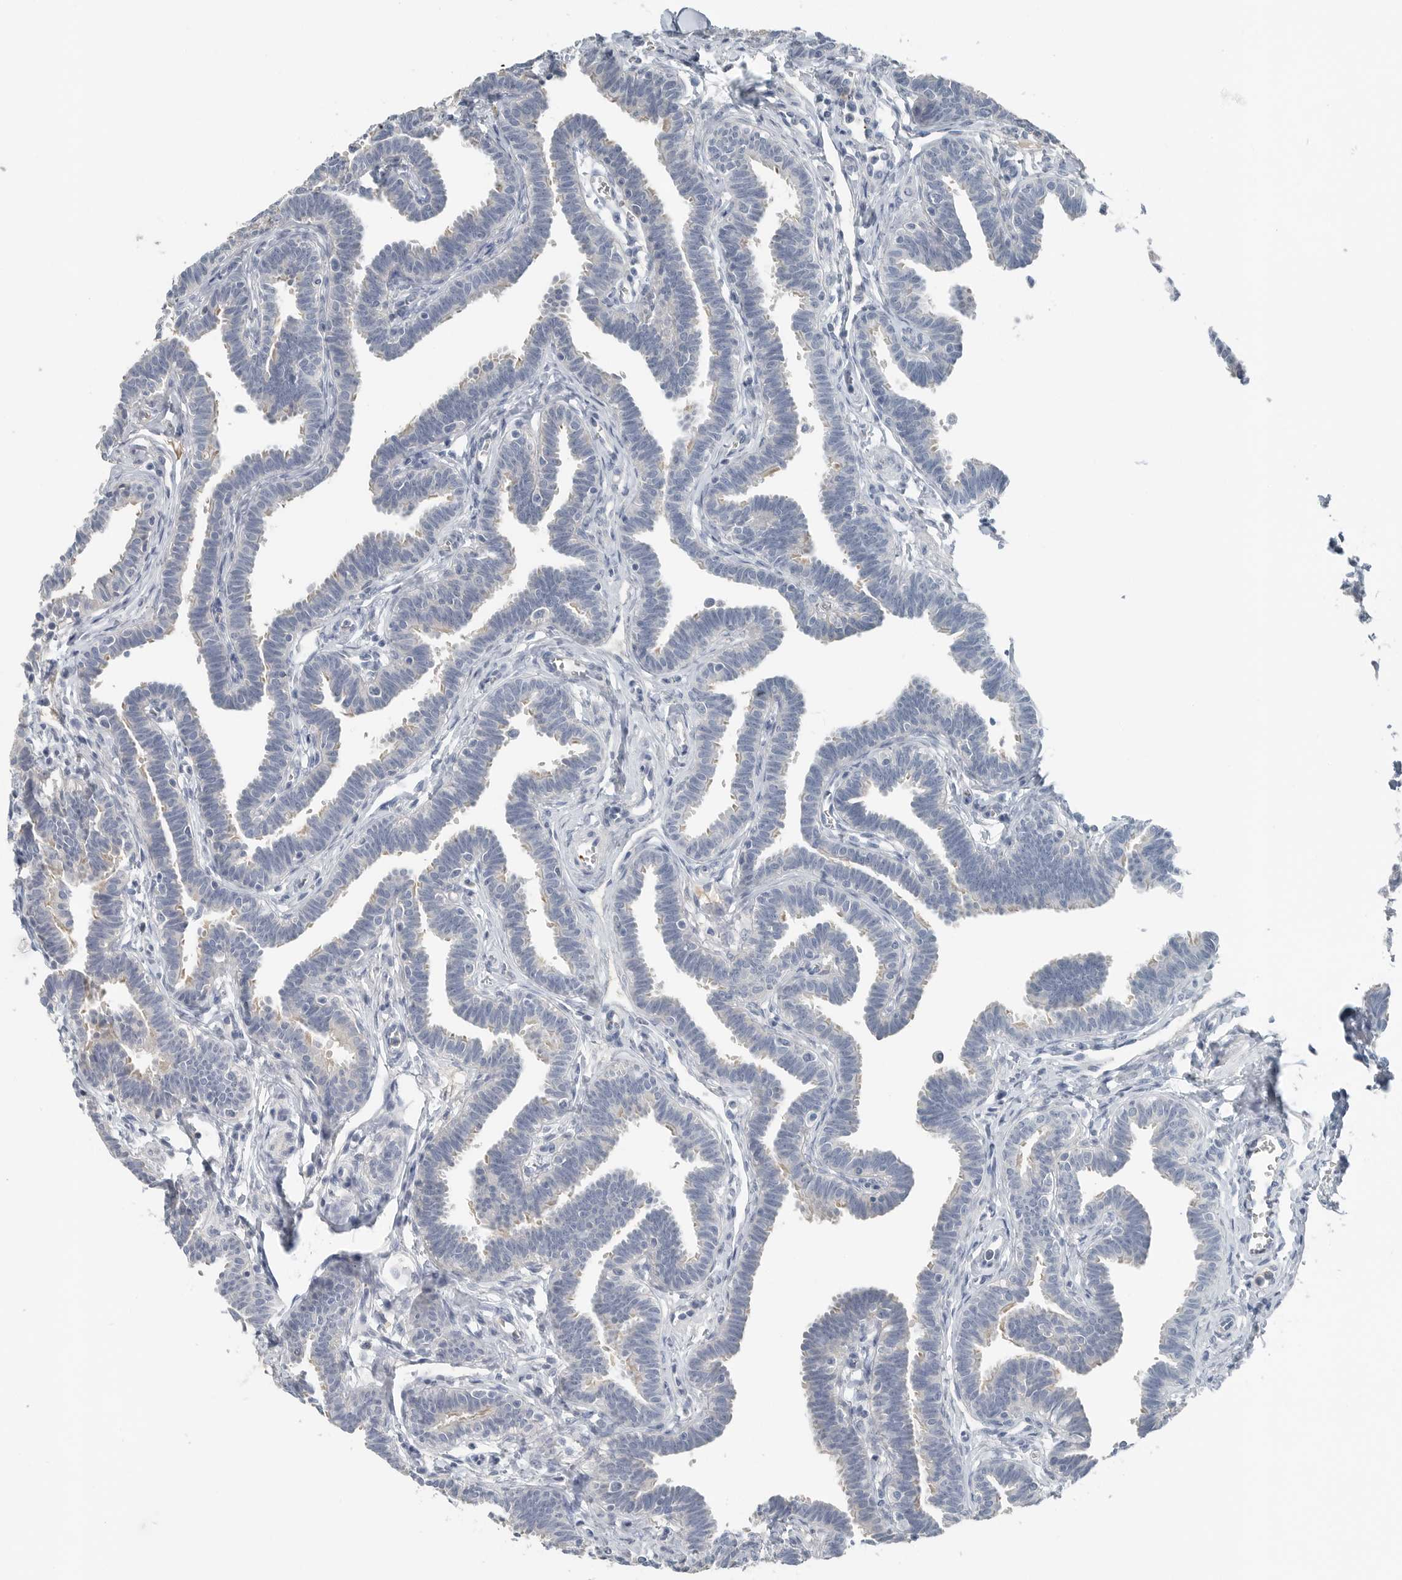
{"staining": {"intensity": "negative", "quantity": "none", "location": "none"}, "tissue": "fallopian tube", "cell_type": "Glandular cells", "image_type": "normal", "snomed": [{"axis": "morphology", "description": "Normal tissue, NOS"}, {"axis": "topography", "description": "Fallopian tube"}, {"axis": "topography", "description": "Ovary"}], "caption": "Glandular cells show no significant protein staining in unremarkable fallopian tube. (IHC, brightfield microscopy, high magnification).", "gene": "SERPINB7", "patient": {"sex": "female", "age": 23}}